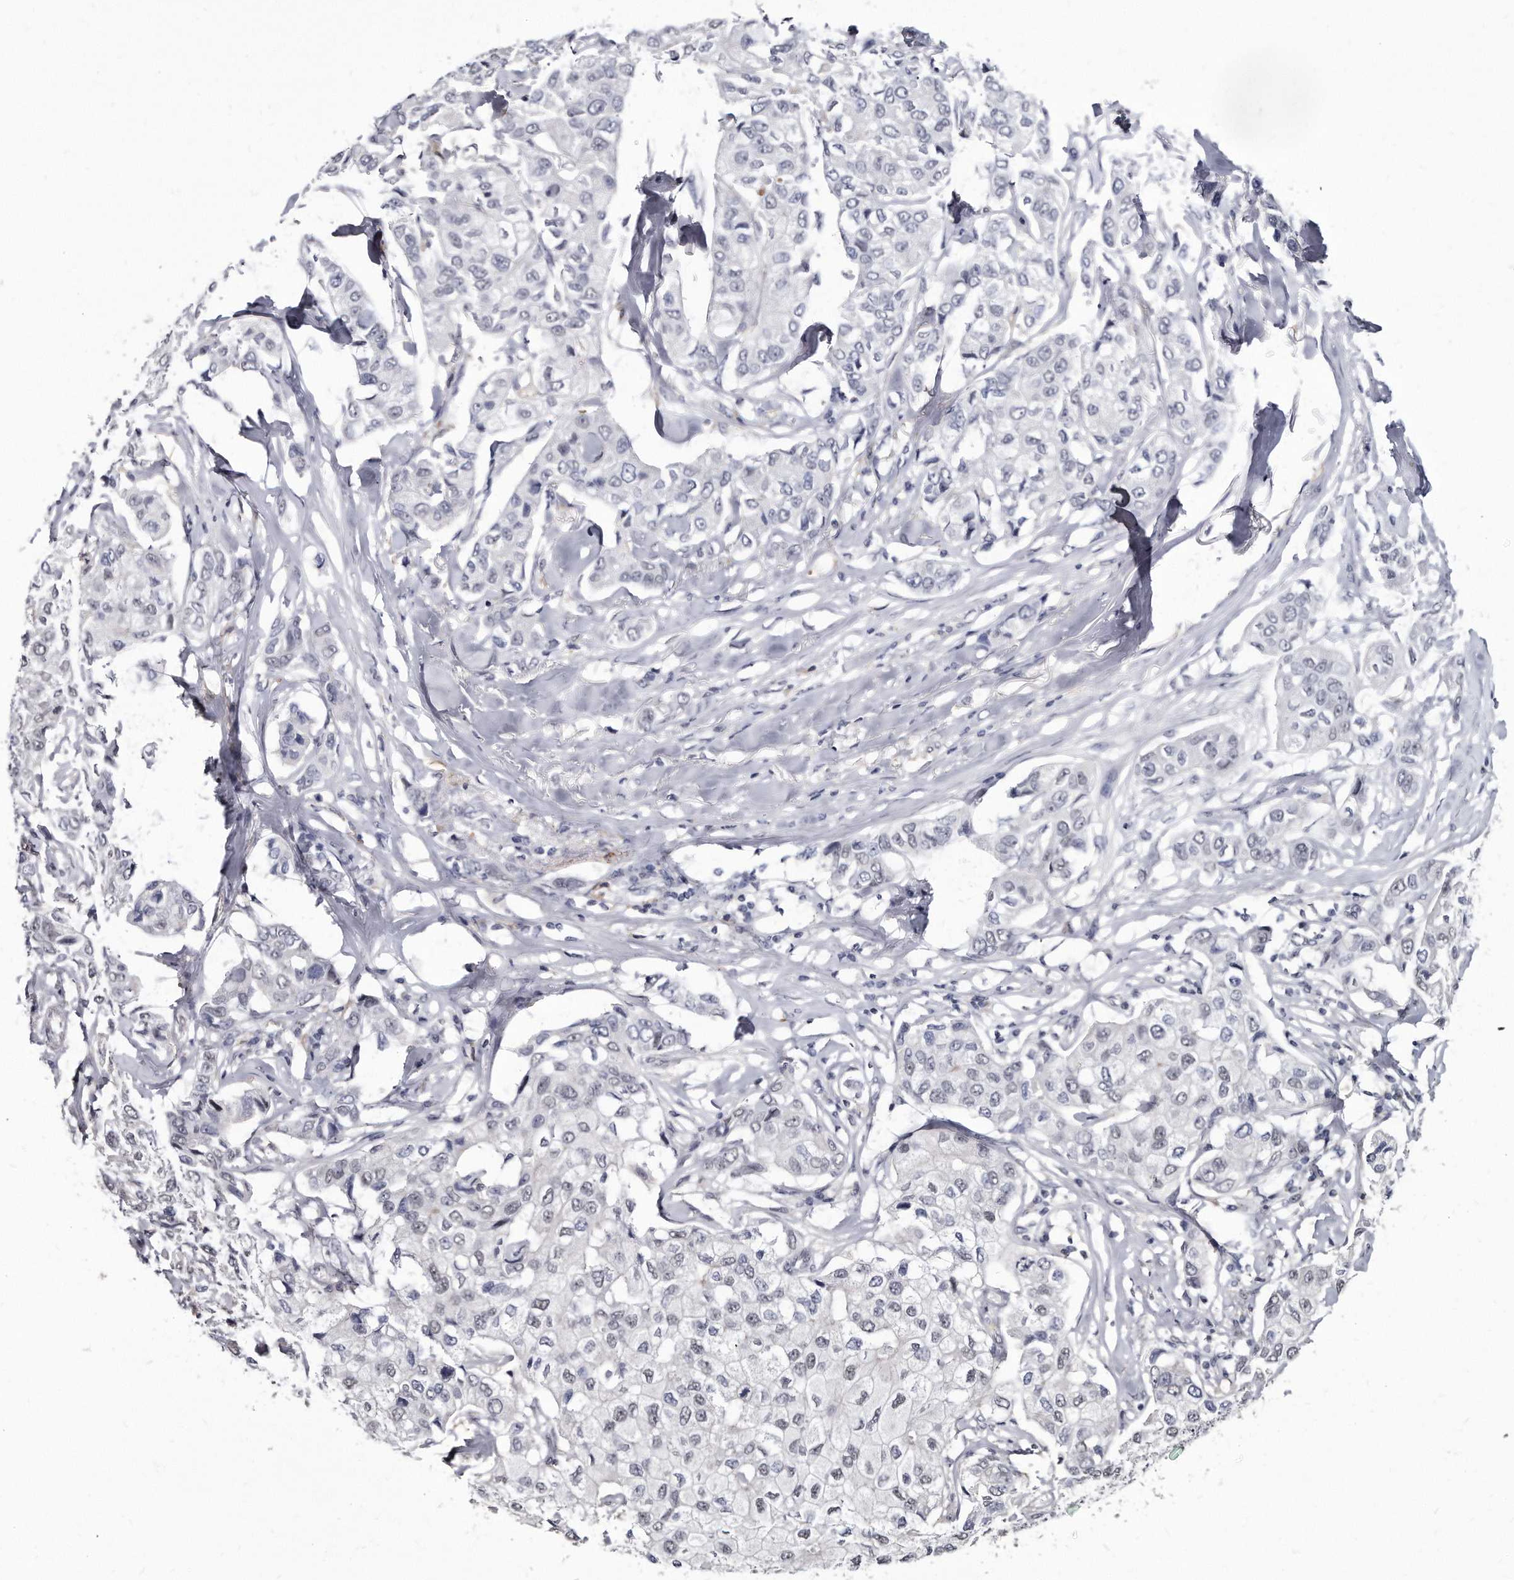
{"staining": {"intensity": "negative", "quantity": "none", "location": "none"}, "tissue": "breast cancer", "cell_type": "Tumor cells", "image_type": "cancer", "snomed": [{"axis": "morphology", "description": "Duct carcinoma"}, {"axis": "topography", "description": "Breast"}], "caption": "Immunohistochemical staining of human infiltrating ductal carcinoma (breast) reveals no significant staining in tumor cells. (Brightfield microscopy of DAB IHC at high magnification).", "gene": "KLHDC3", "patient": {"sex": "female", "age": 80}}